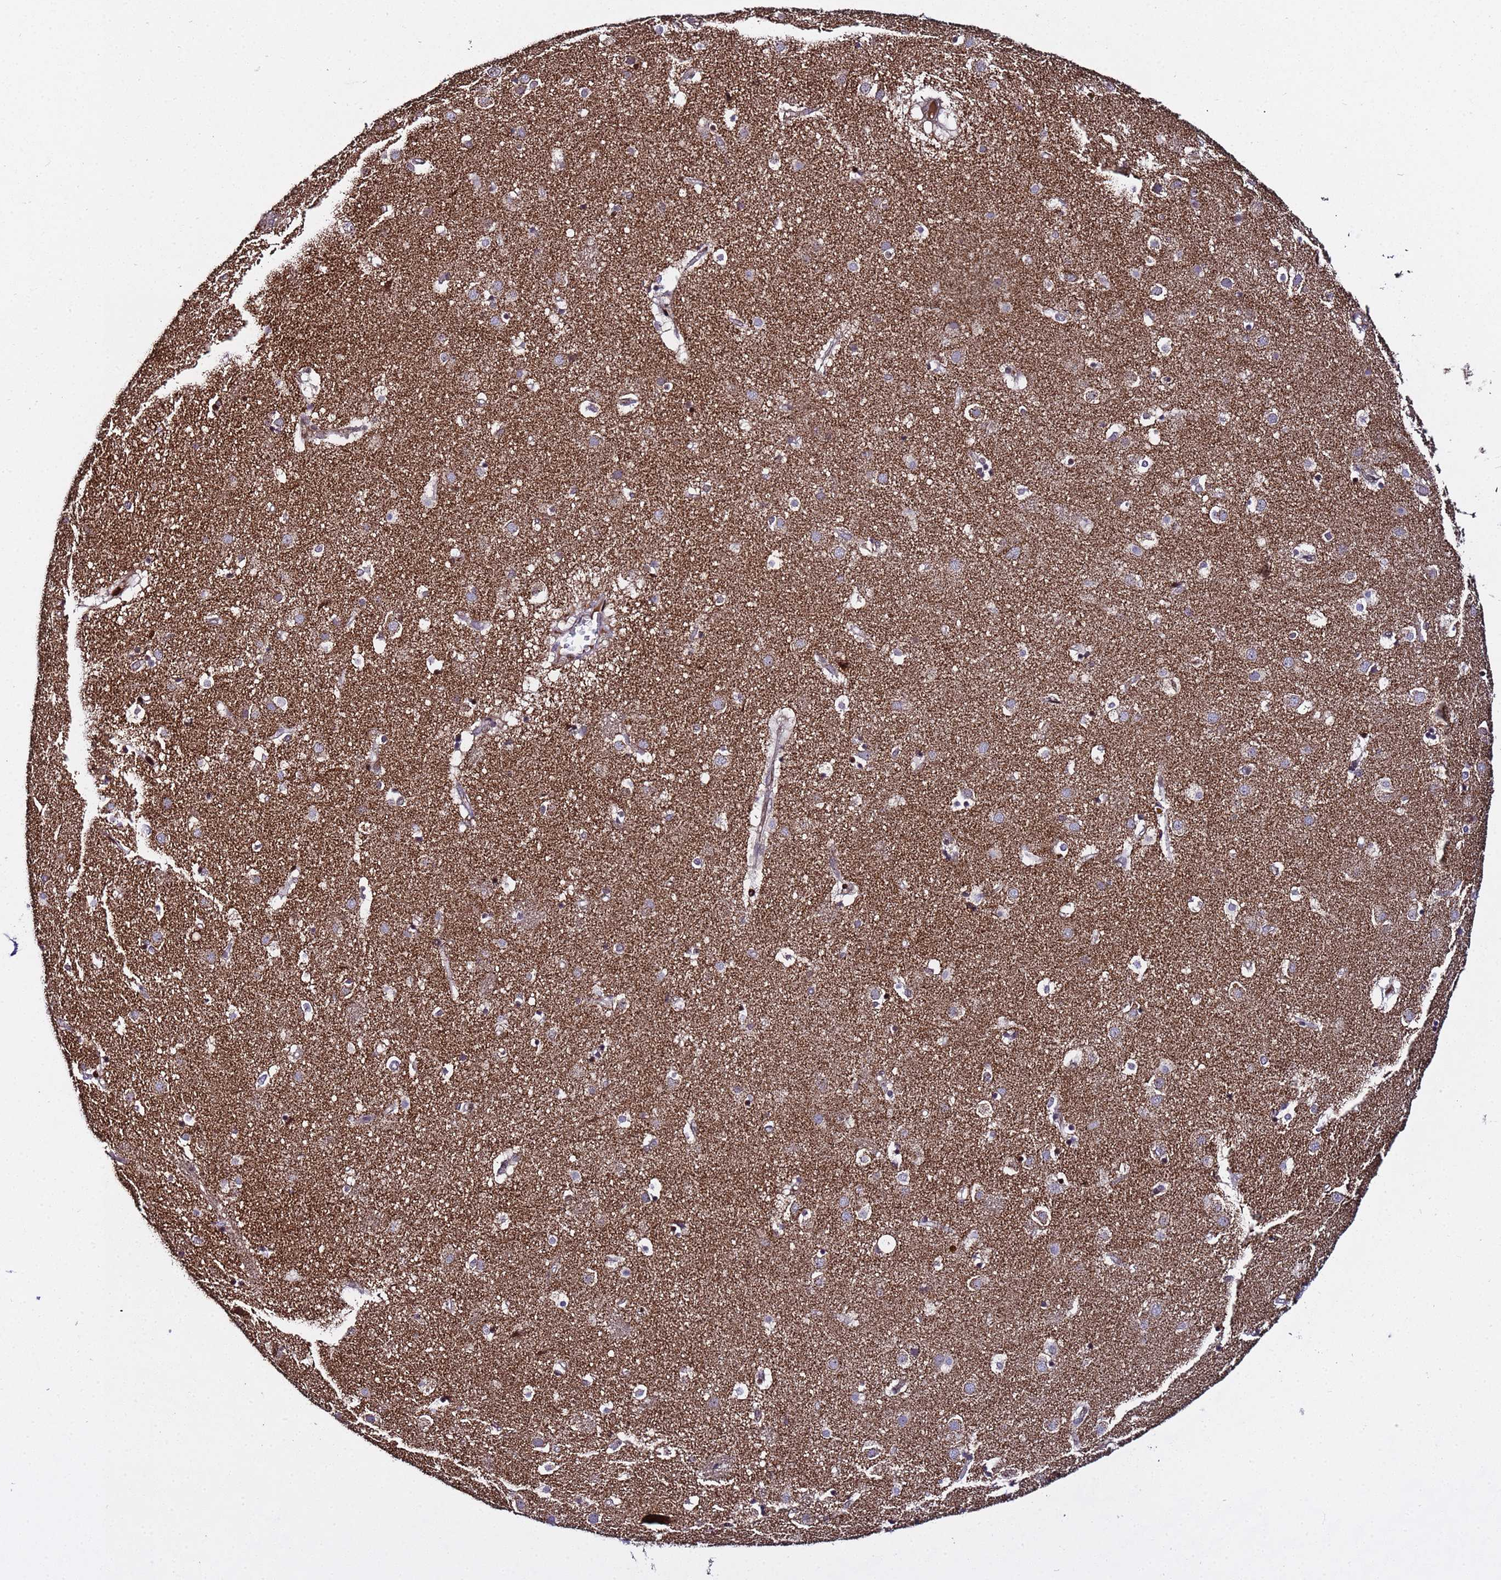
{"staining": {"intensity": "strong", "quantity": "<25%", "location": "nuclear"}, "tissue": "caudate", "cell_type": "Glial cells", "image_type": "normal", "snomed": [{"axis": "morphology", "description": "Normal tissue, NOS"}, {"axis": "topography", "description": "Lateral ventricle wall"}], "caption": "Protein staining by immunohistochemistry reveals strong nuclear expression in about <25% of glial cells in benign caudate. (IHC, brightfield microscopy, high magnification).", "gene": "WNK4", "patient": {"sex": "male", "age": 70}}